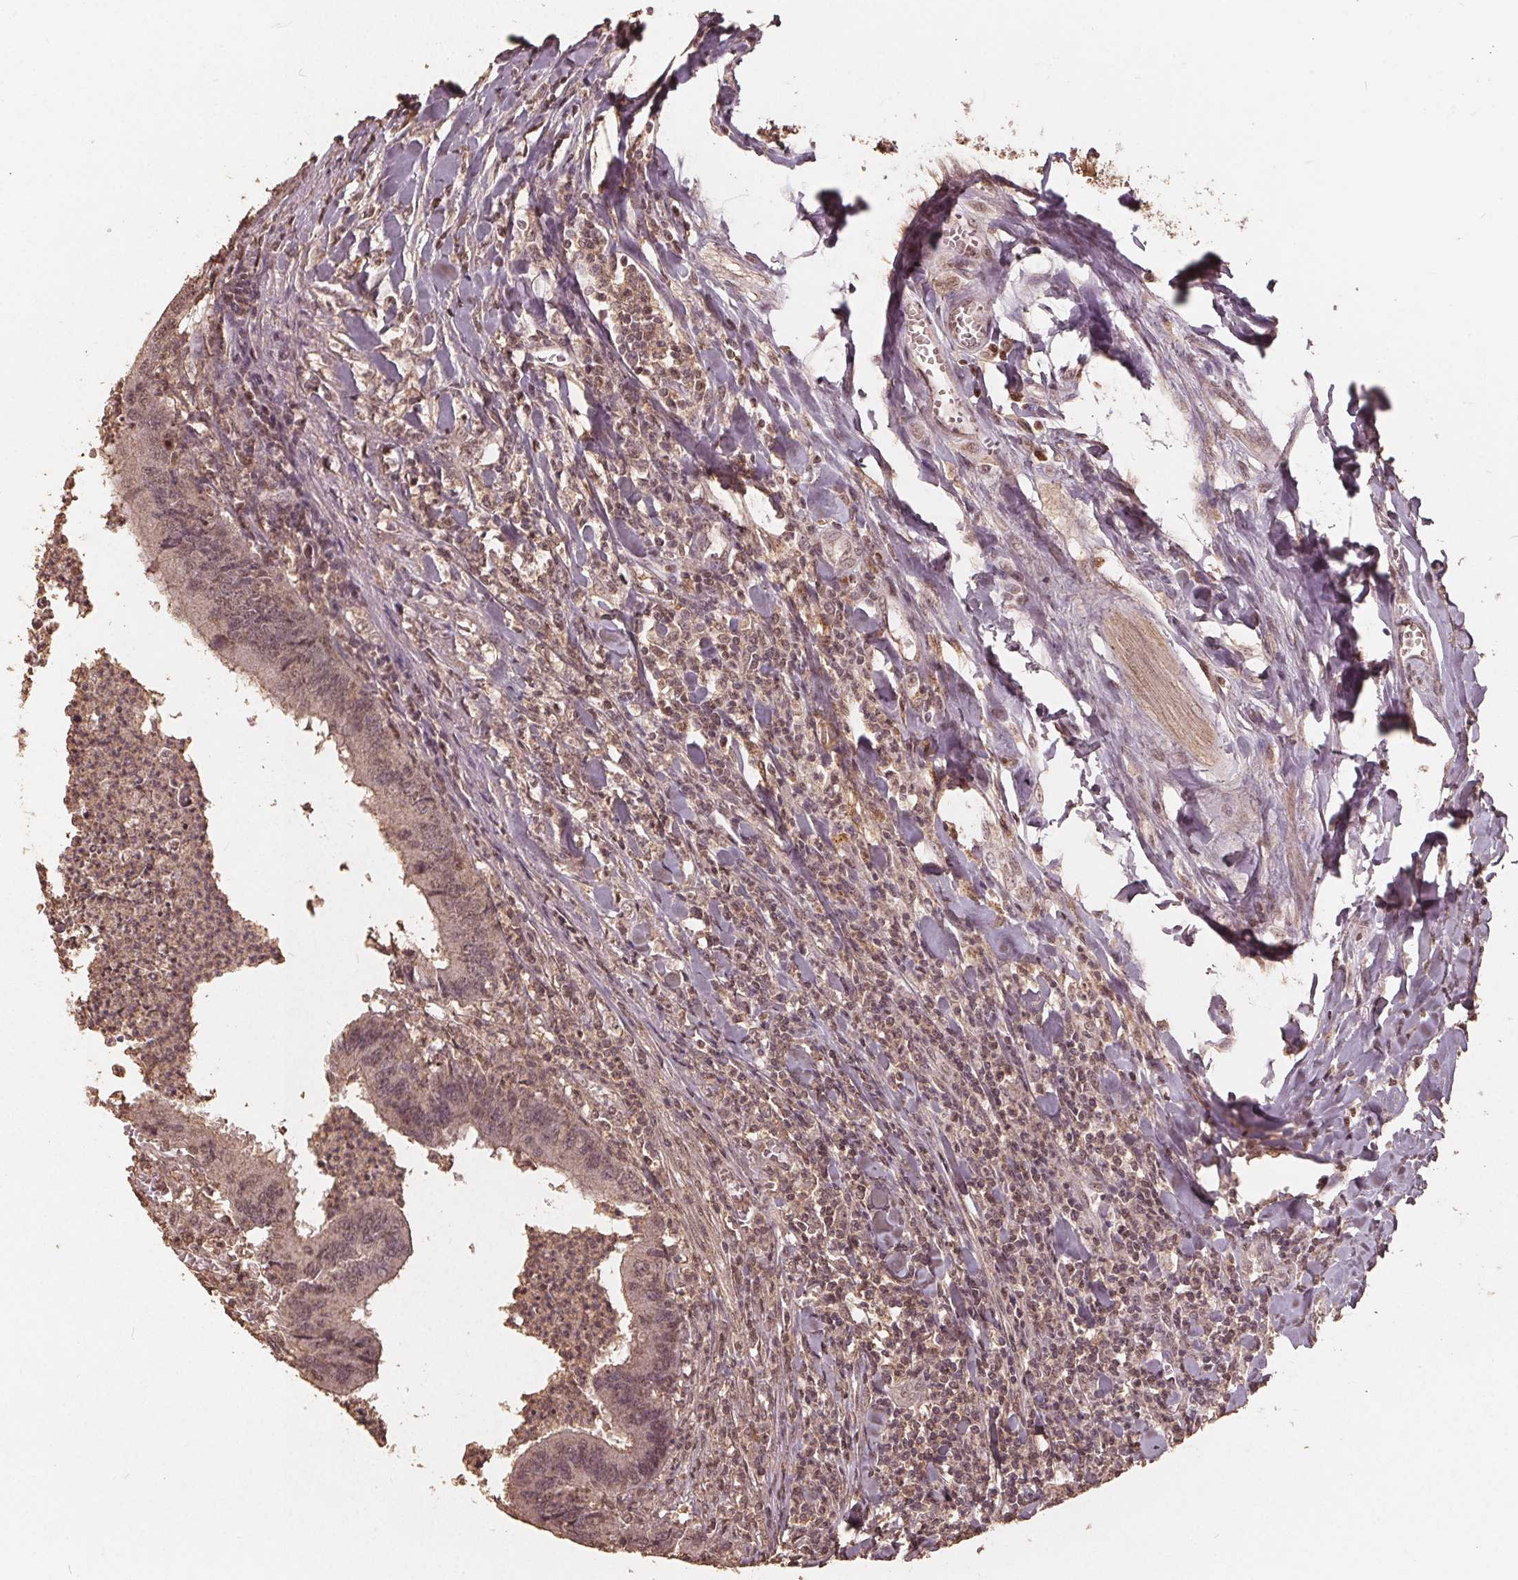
{"staining": {"intensity": "weak", "quantity": "<25%", "location": "cytoplasmic/membranous,nuclear"}, "tissue": "colorectal cancer", "cell_type": "Tumor cells", "image_type": "cancer", "snomed": [{"axis": "morphology", "description": "Adenocarcinoma, NOS"}, {"axis": "topography", "description": "Colon"}], "caption": "This image is of adenocarcinoma (colorectal) stained with IHC to label a protein in brown with the nuclei are counter-stained blue. There is no positivity in tumor cells.", "gene": "DSG3", "patient": {"sex": "female", "age": 67}}